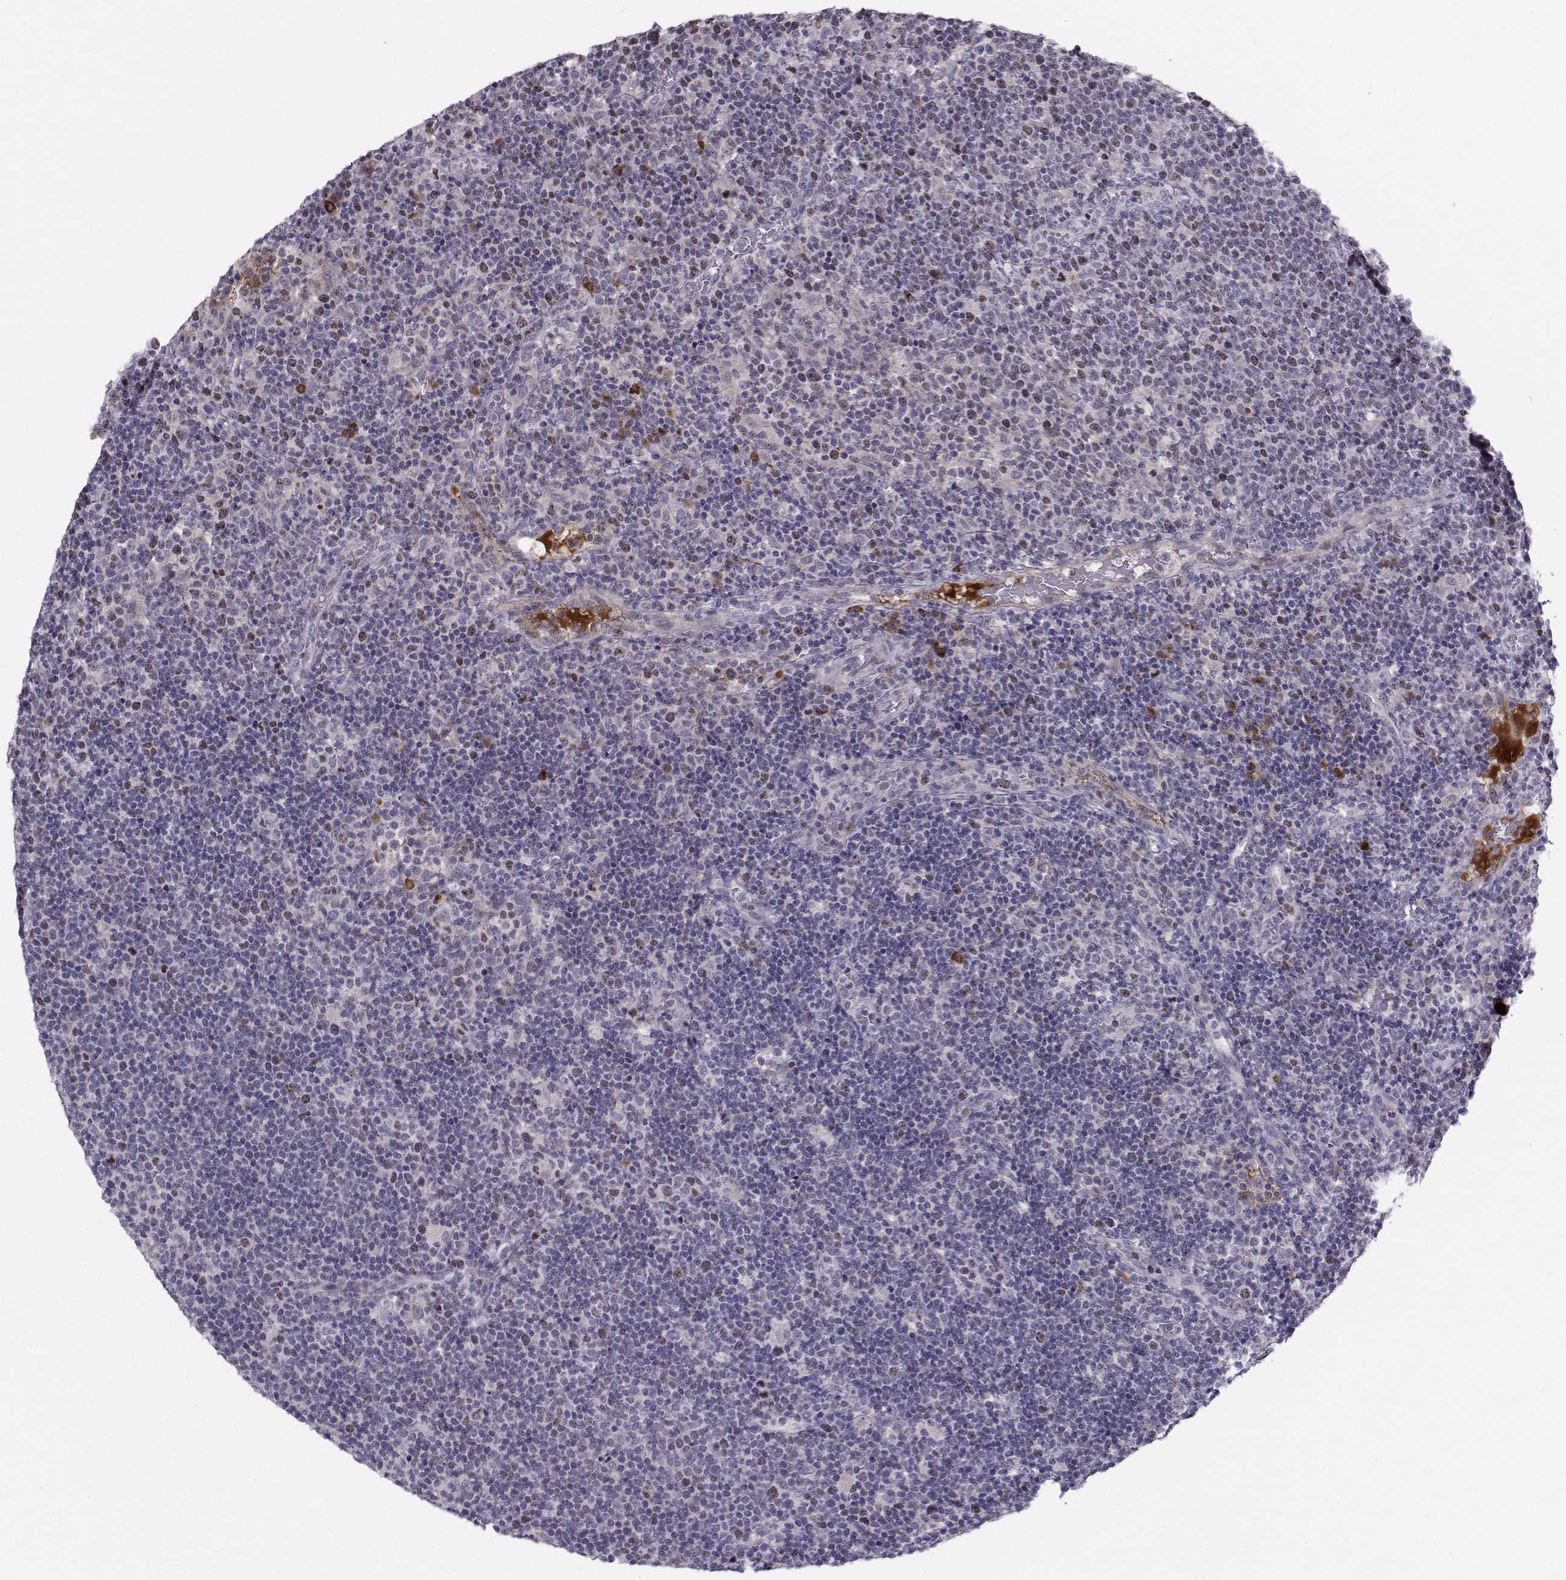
{"staining": {"intensity": "negative", "quantity": "none", "location": "none"}, "tissue": "lymphoma", "cell_type": "Tumor cells", "image_type": "cancer", "snomed": [{"axis": "morphology", "description": "Malignant lymphoma, non-Hodgkin's type, High grade"}, {"axis": "topography", "description": "Lymph node"}], "caption": "DAB immunohistochemical staining of high-grade malignant lymphoma, non-Hodgkin's type demonstrates no significant staining in tumor cells.", "gene": "LRP8", "patient": {"sex": "male", "age": 61}}